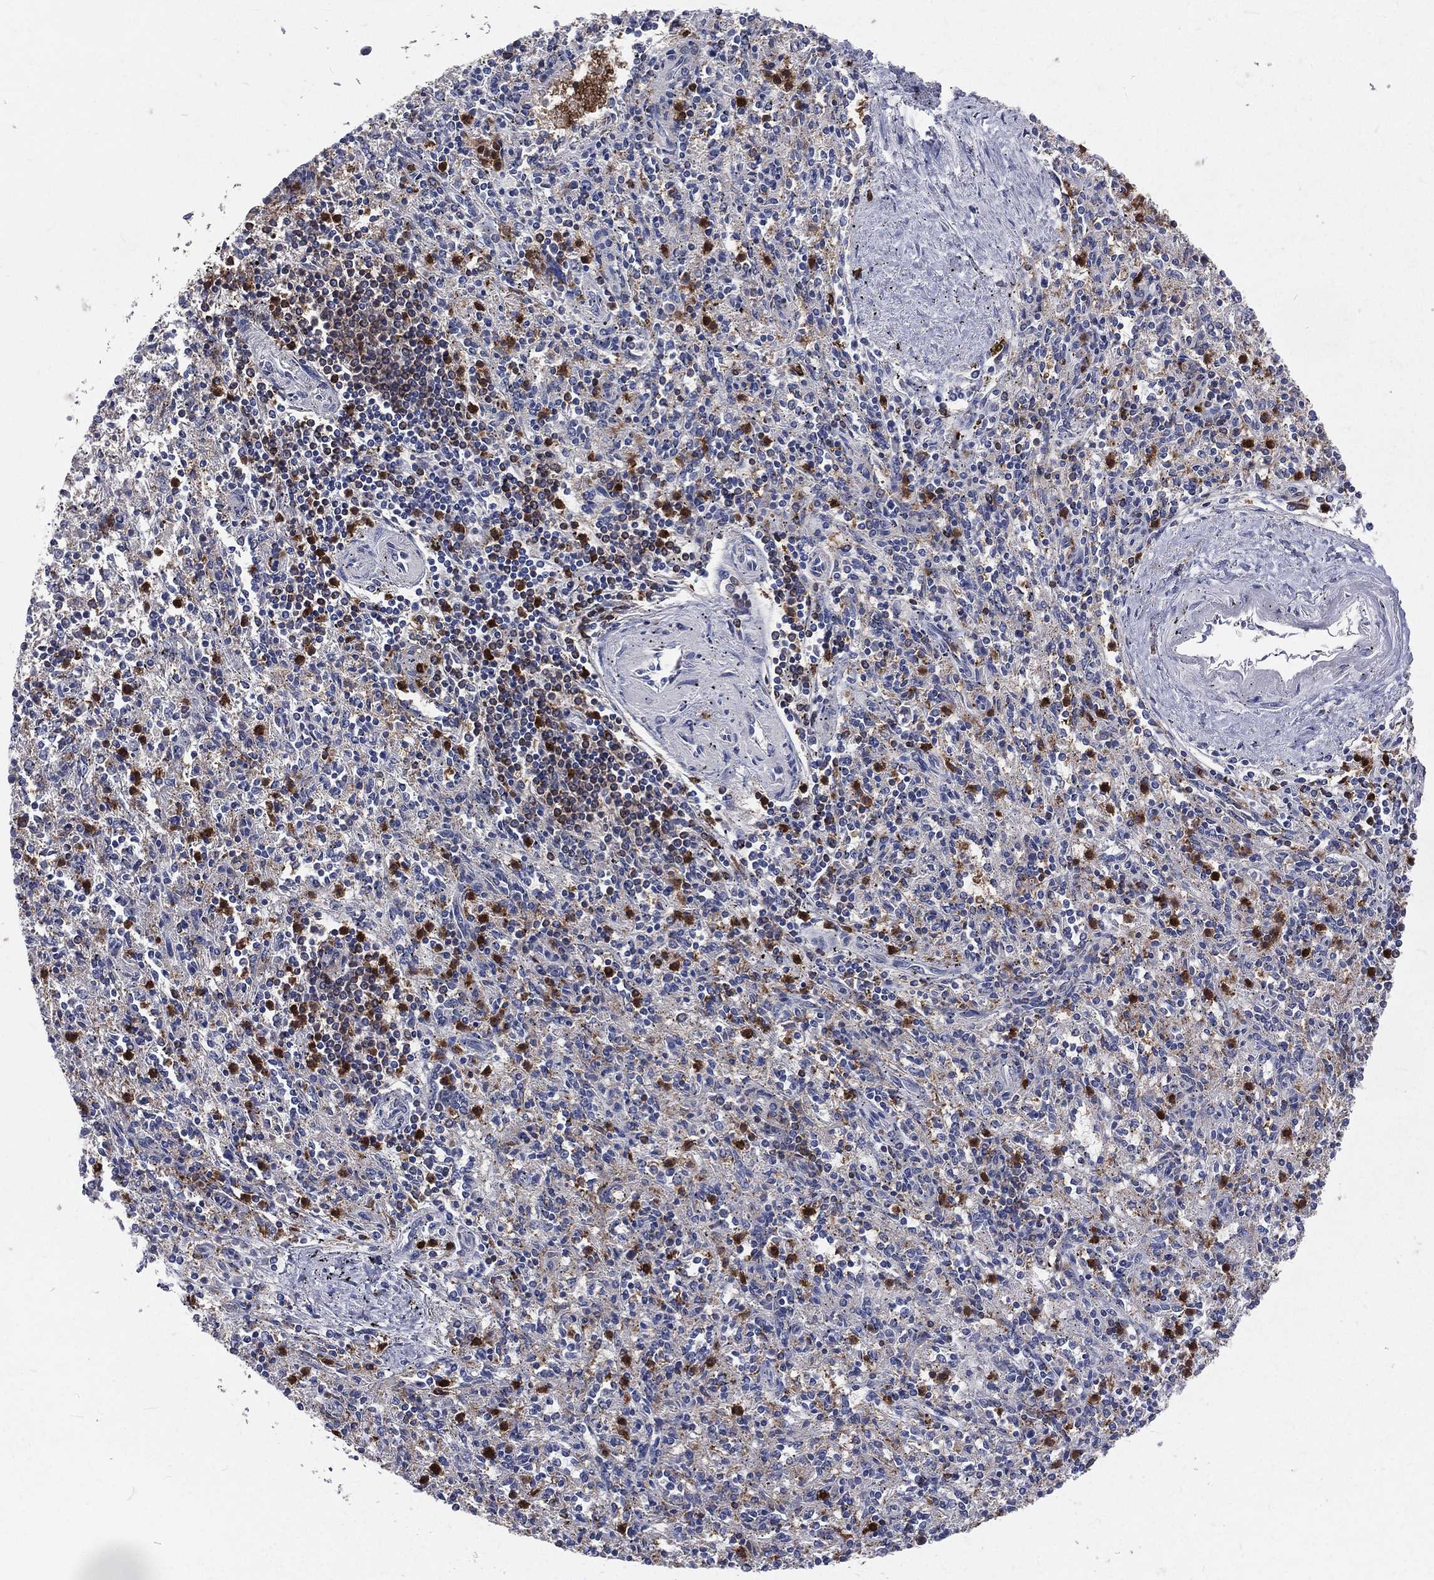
{"staining": {"intensity": "moderate", "quantity": "<25%", "location": "cytoplasmic/membranous"}, "tissue": "spleen", "cell_type": "Cells in red pulp", "image_type": "normal", "snomed": [{"axis": "morphology", "description": "Normal tissue, NOS"}, {"axis": "topography", "description": "Spleen"}], "caption": "A low amount of moderate cytoplasmic/membranous staining is present in approximately <25% of cells in red pulp in unremarkable spleen. The protein is stained brown, and the nuclei are stained in blue (DAB IHC with brightfield microscopy, high magnification).", "gene": "BASP1", "patient": {"sex": "male", "age": 69}}